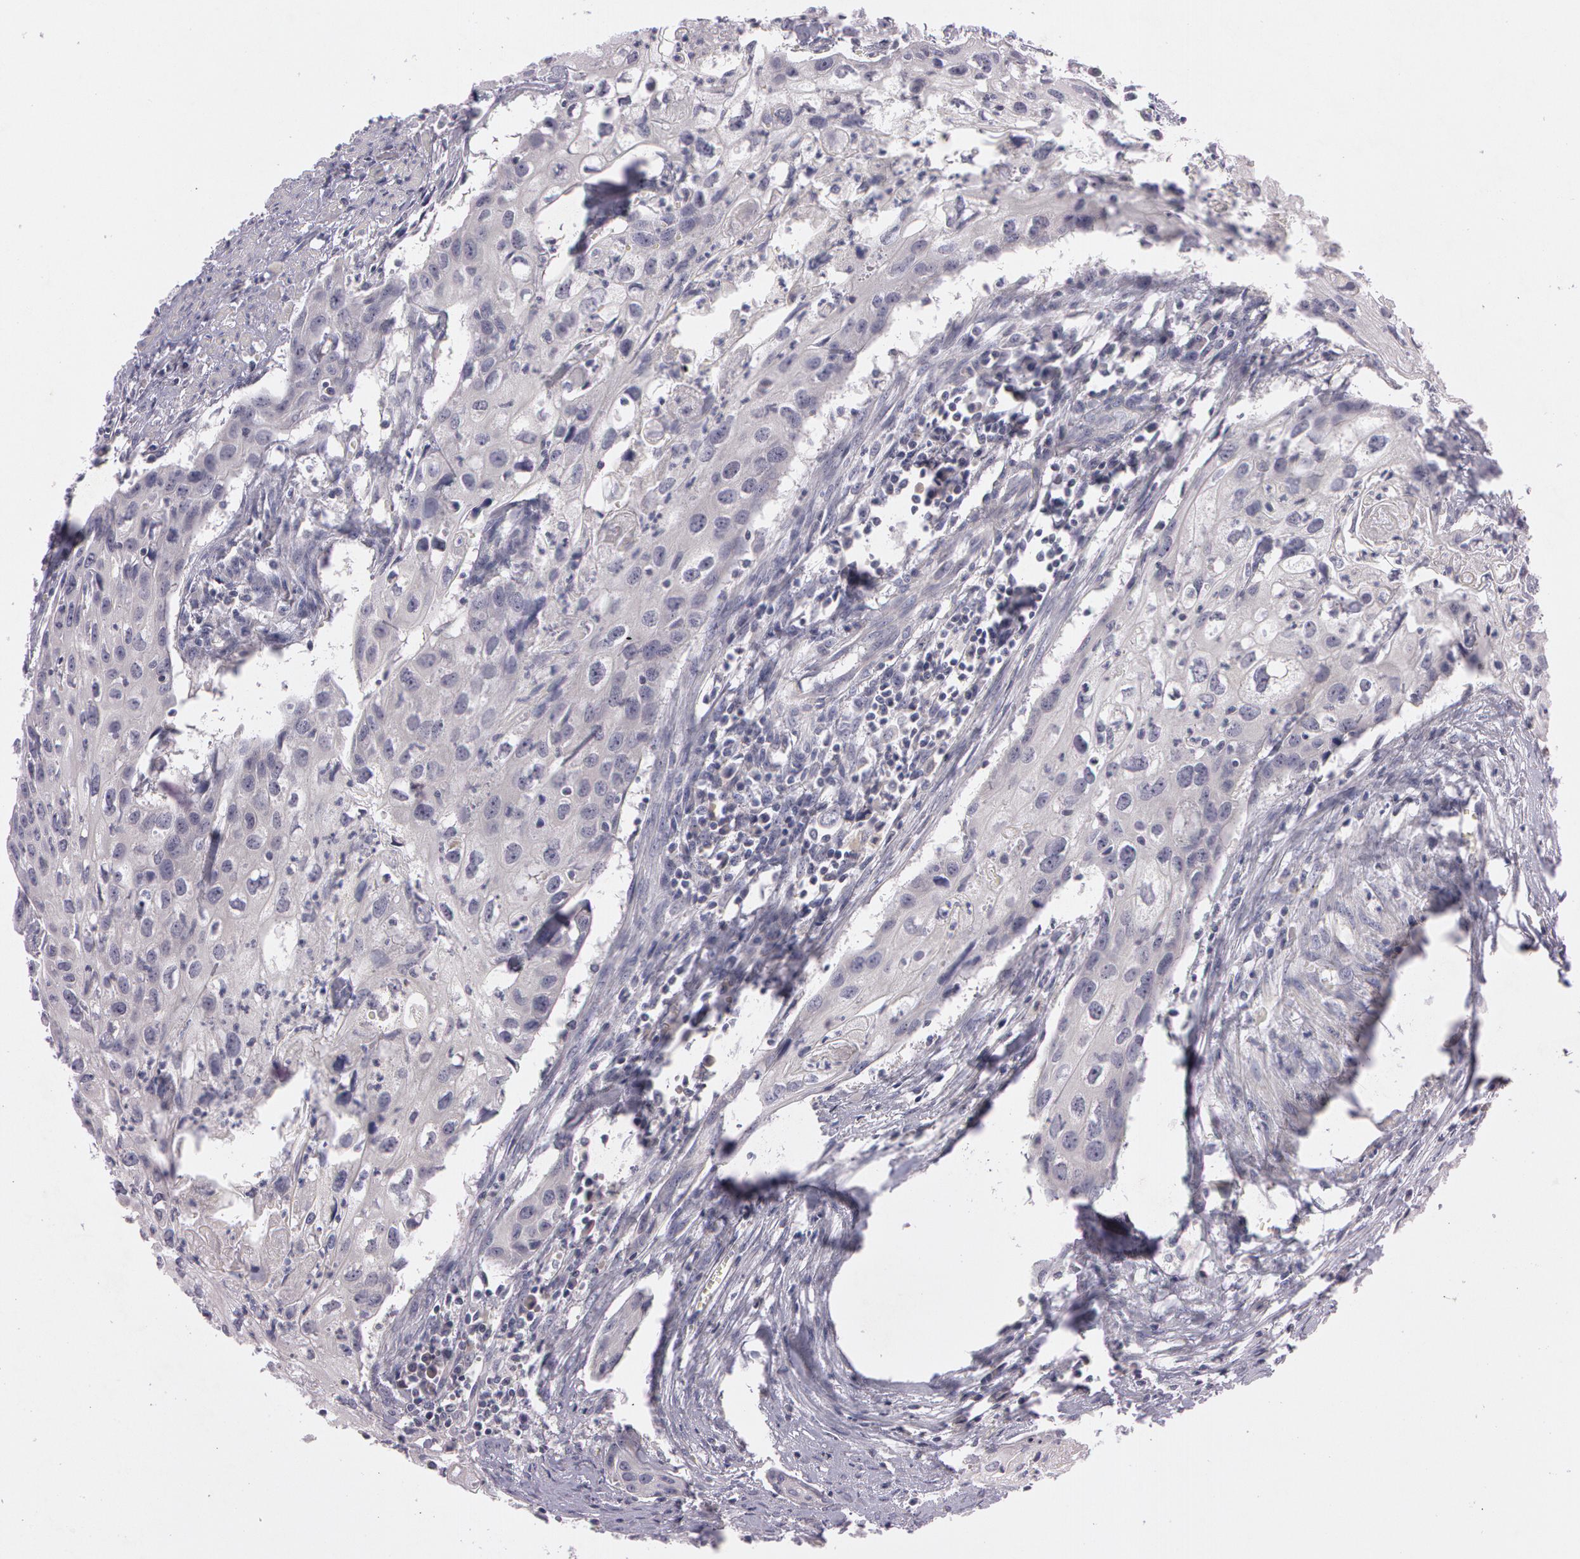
{"staining": {"intensity": "negative", "quantity": "none", "location": "none"}, "tissue": "urothelial cancer", "cell_type": "Tumor cells", "image_type": "cancer", "snomed": [{"axis": "morphology", "description": "Urothelial carcinoma, High grade"}, {"axis": "topography", "description": "Urinary bladder"}], "caption": "High power microscopy micrograph of an IHC micrograph of high-grade urothelial carcinoma, revealing no significant expression in tumor cells.", "gene": "MXRA5", "patient": {"sex": "male", "age": 54}}